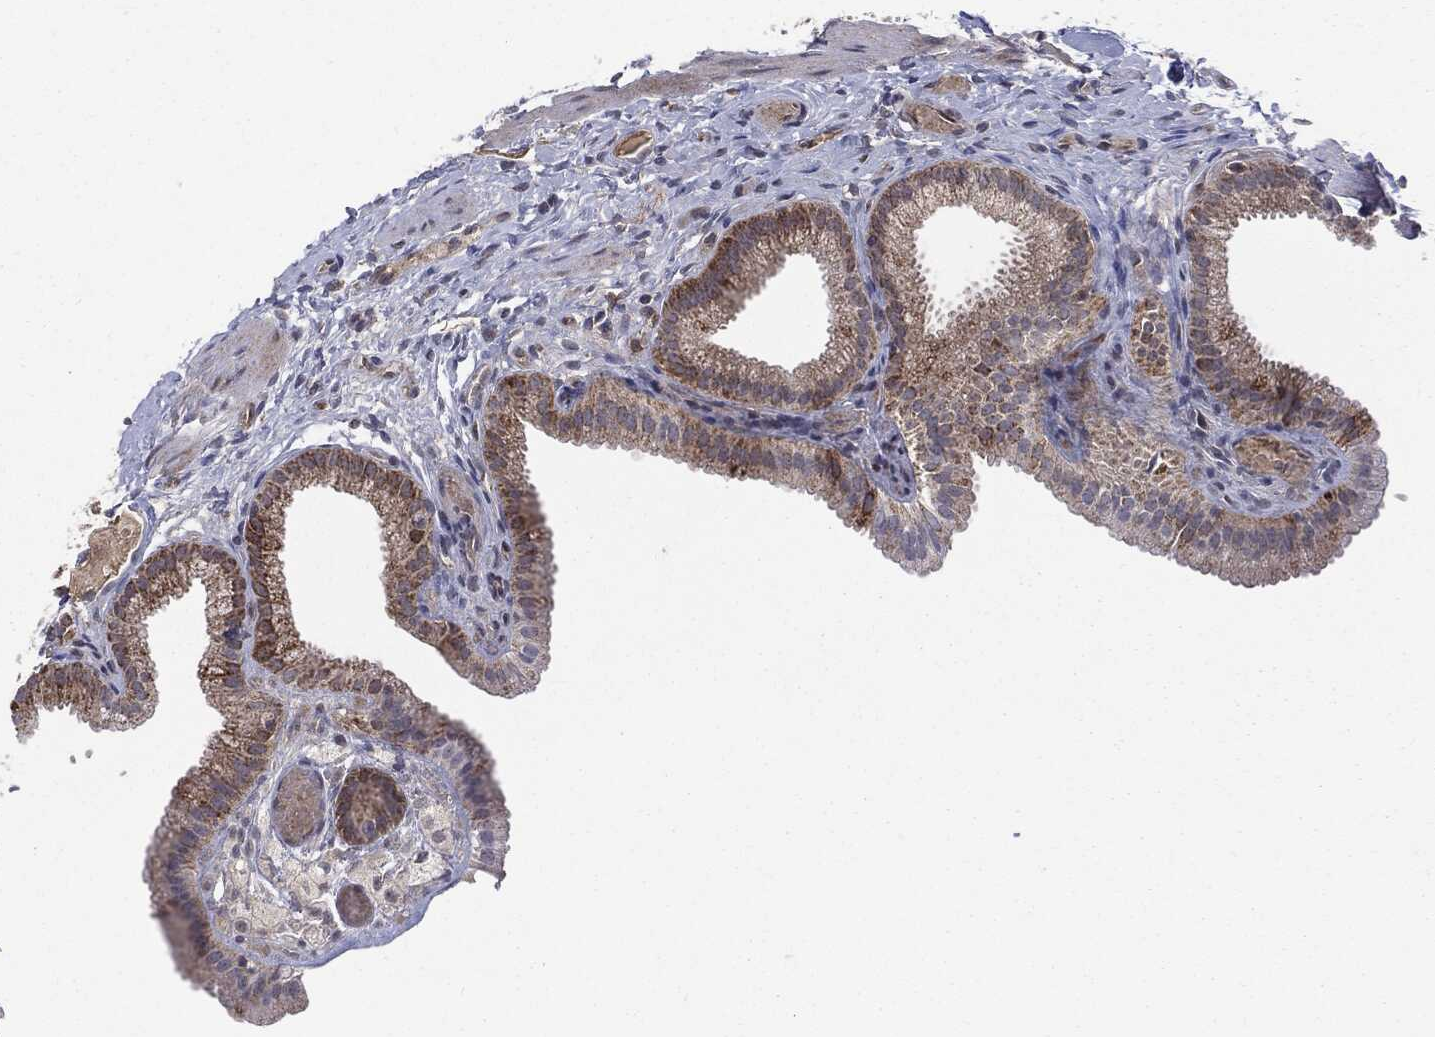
{"staining": {"intensity": "moderate", "quantity": "25%-75%", "location": "cytoplasmic/membranous"}, "tissue": "gallbladder", "cell_type": "Glandular cells", "image_type": "normal", "snomed": [{"axis": "morphology", "description": "Normal tissue, NOS"}, {"axis": "topography", "description": "Gallbladder"}, {"axis": "topography", "description": "Peripheral nerve tissue"}], "caption": "Immunohistochemical staining of unremarkable gallbladder displays 25%-75% levels of moderate cytoplasmic/membranous protein staining in about 25%-75% of glandular cells.", "gene": "PTPA", "patient": {"sex": "female", "age": 45}}